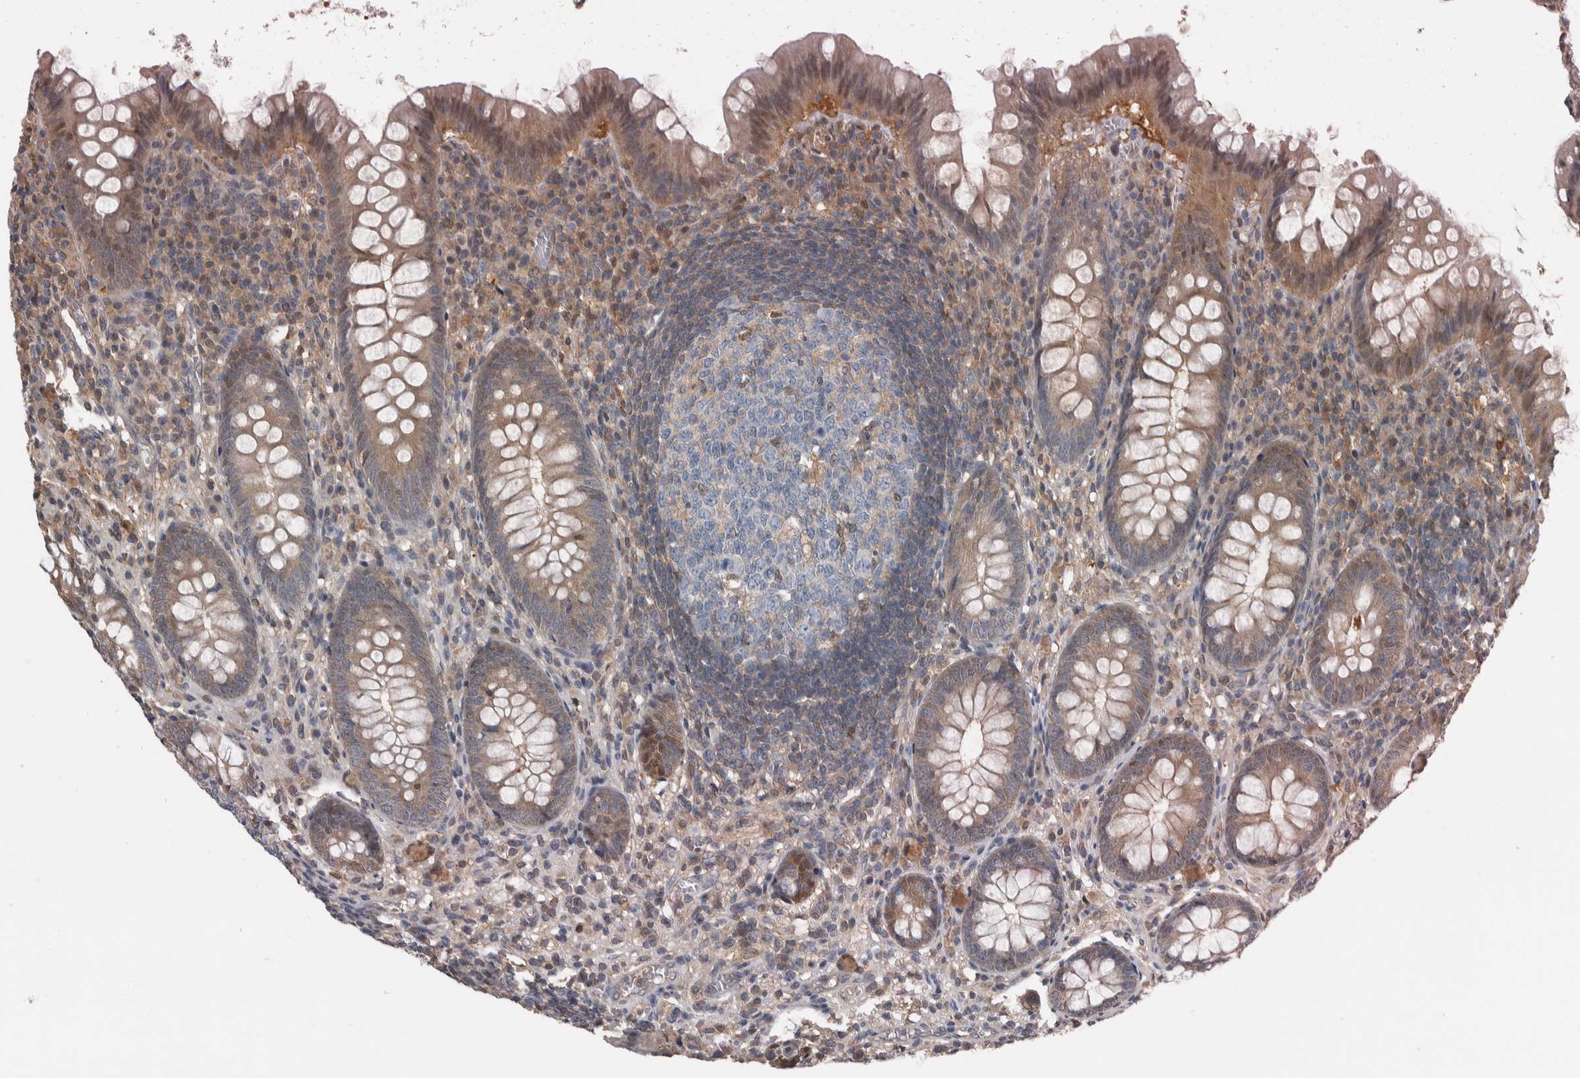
{"staining": {"intensity": "moderate", "quantity": ">75%", "location": "cytoplasmic/membranous,nuclear"}, "tissue": "appendix", "cell_type": "Glandular cells", "image_type": "normal", "snomed": [{"axis": "morphology", "description": "Normal tissue, NOS"}, {"axis": "topography", "description": "Appendix"}], "caption": "The immunohistochemical stain shows moderate cytoplasmic/membranous,nuclear expression in glandular cells of unremarkable appendix. Nuclei are stained in blue.", "gene": "ALAD", "patient": {"sex": "male", "age": 56}}